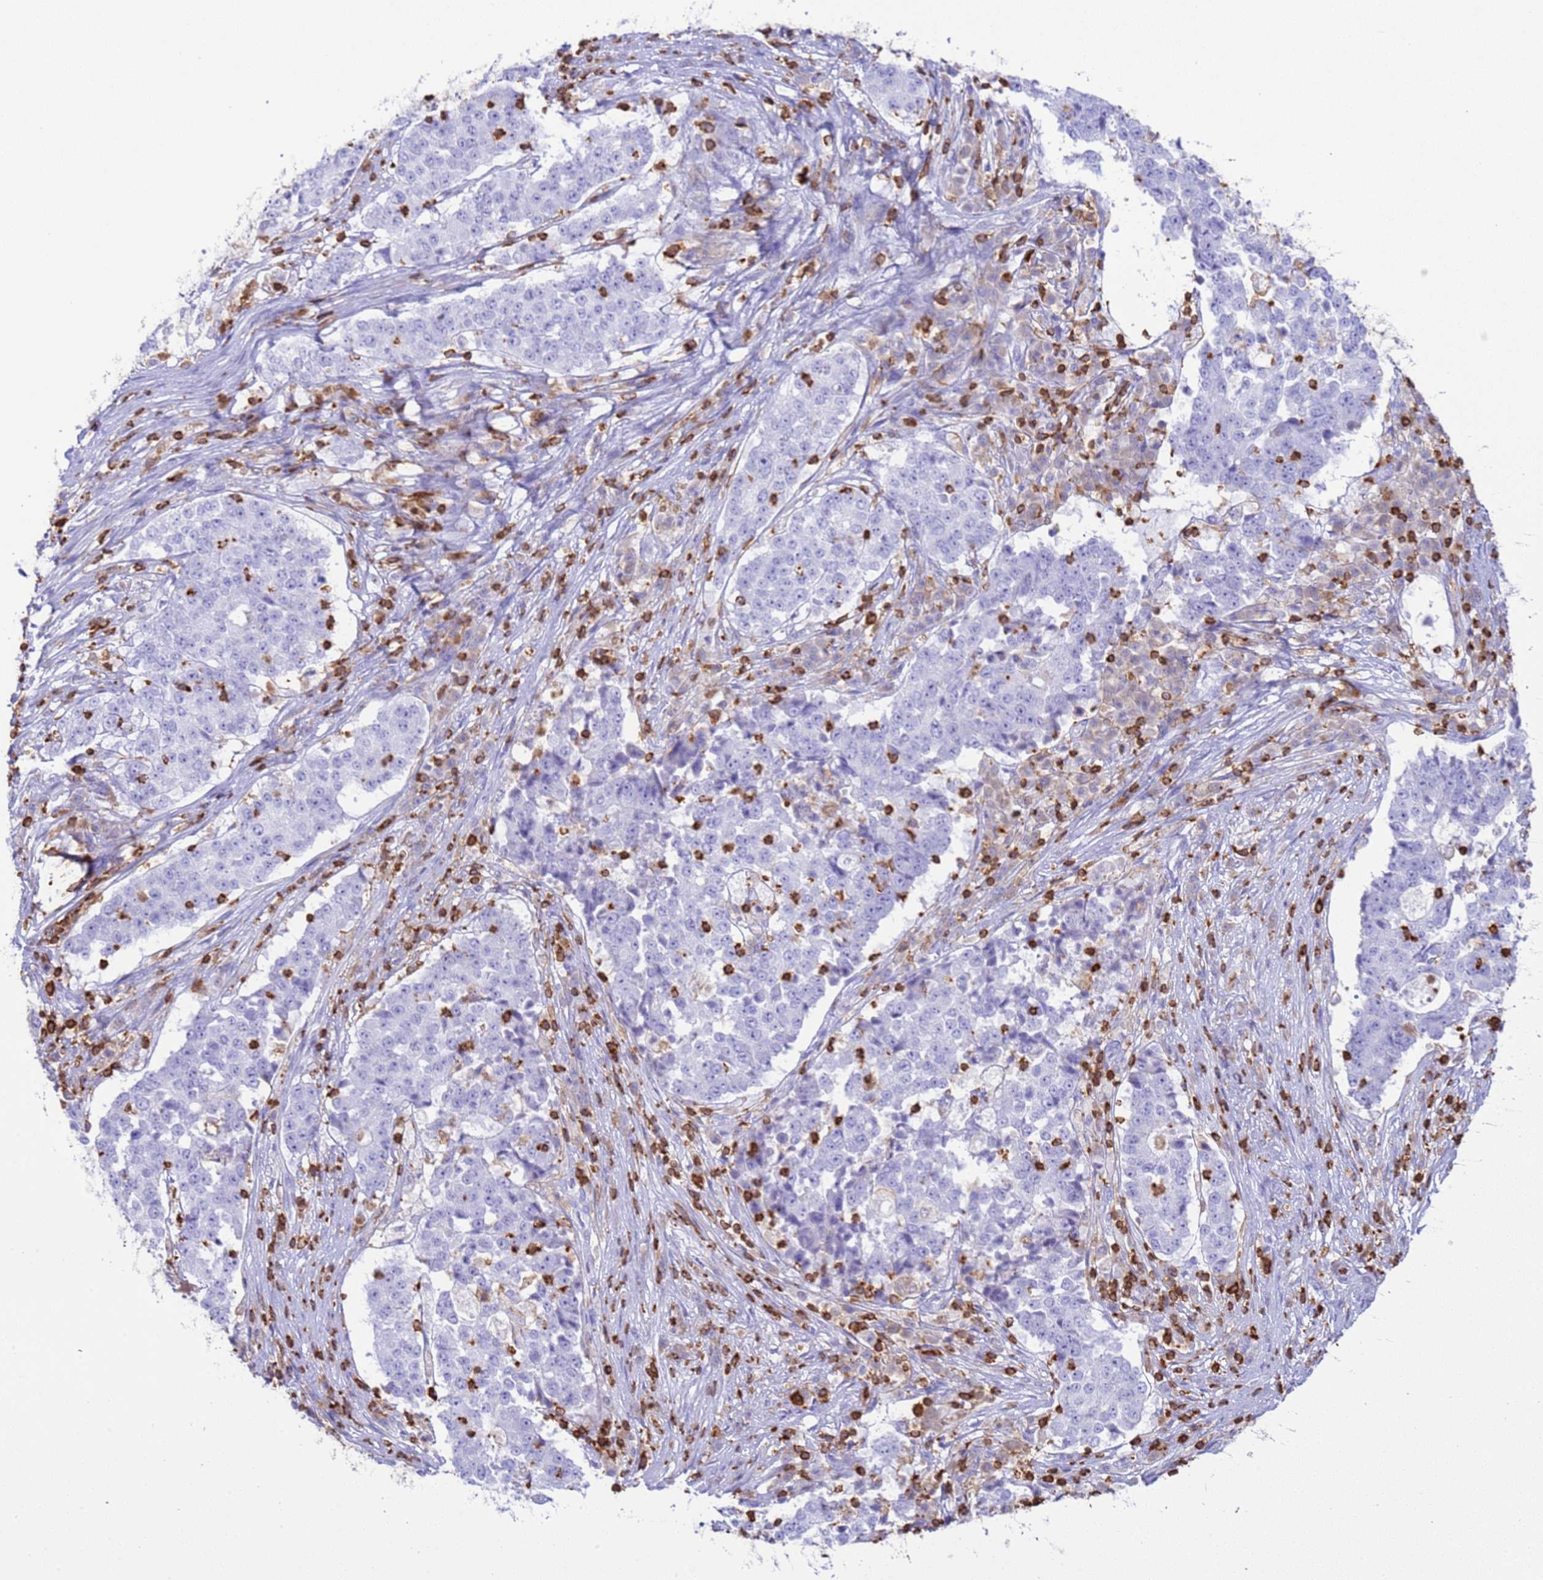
{"staining": {"intensity": "negative", "quantity": "none", "location": "none"}, "tissue": "stomach cancer", "cell_type": "Tumor cells", "image_type": "cancer", "snomed": [{"axis": "morphology", "description": "Adenocarcinoma, NOS"}, {"axis": "topography", "description": "Stomach"}], "caption": "Immunohistochemistry (IHC) histopathology image of stomach cancer stained for a protein (brown), which reveals no positivity in tumor cells. (DAB (3,3'-diaminobenzidine) IHC, high magnification).", "gene": "IRF5", "patient": {"sex": "male", "age": 59}}